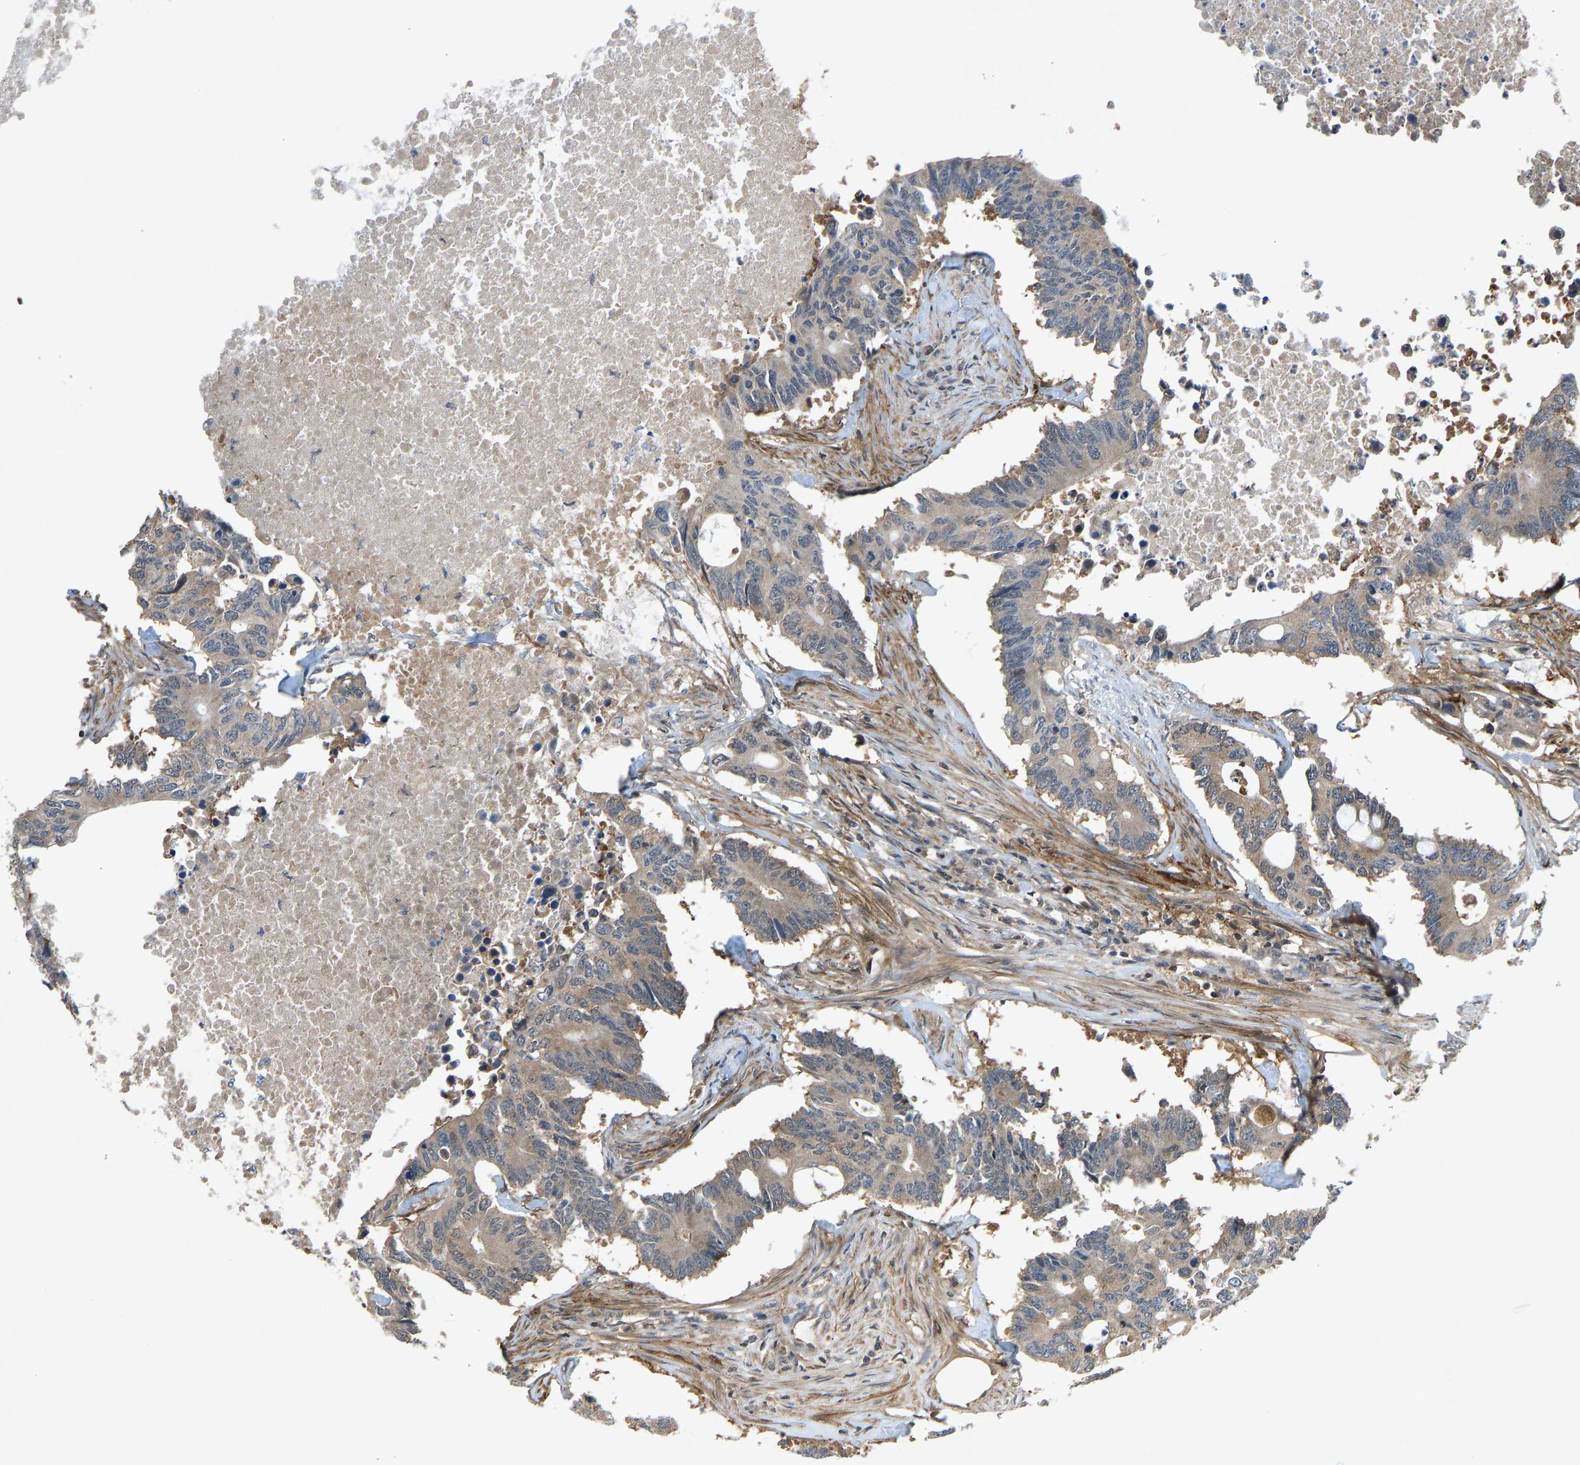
{"staining": {"intensity": "moderate", "quantity": "<25%", "location": "cytoplasmic/membranous"}, "tissue": "colorectal cancer", "cell_type": "Tumor cells", "image_type": "cancer", "snomed": [{"axis": "morphology", "description": "Adenocarcinoma, NOS"}, {"axis": "topography", "description": "Colon"}], "caption": "This photomicrograph reveals immunohistochemistry staining of colorectal adenocarcinoma, with low moderate cytoplasmic/membranous expression in approximately <25% of tumor cells.", "gene": "CCT8", "patient": {"sex": "male", "age": 71}}